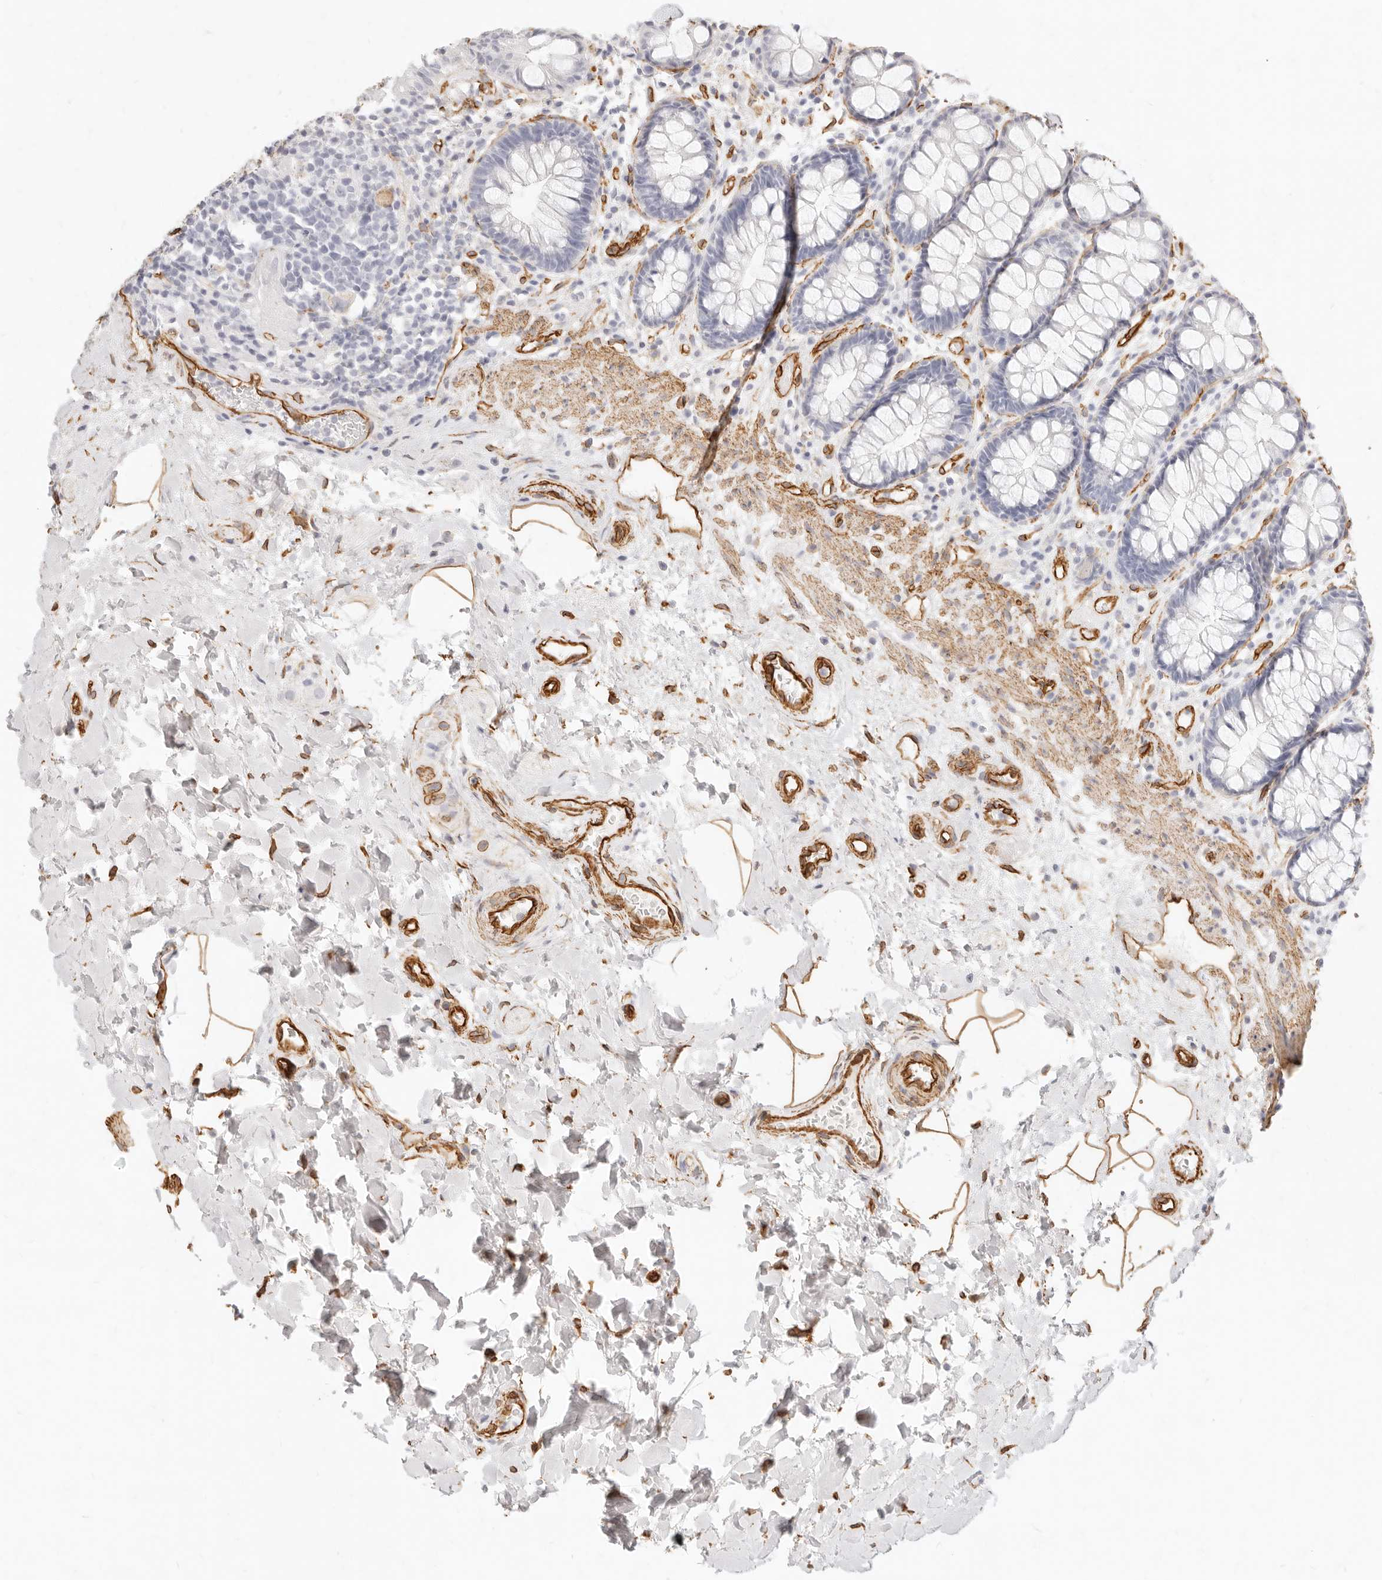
{"staining": {"intensity": "negative", "quantity": "none", "location": "none"}, "tissue": "rectum", "cell_type": "Glandular cells", "image_type": "normal", "snomed": [{"axis": "morphology", "description": "Normal tissue, NOS"}, {"axis": "topography", "description": "Rectum"}], "caption": "Immunohistochemical staining of benign rectum displays no significant positivity in glandular cells. (DAB immunohistochemistry with hematoxylin counter stain).", "gene": "NUS1", "patient": {"sex": "male", "age": 64}}